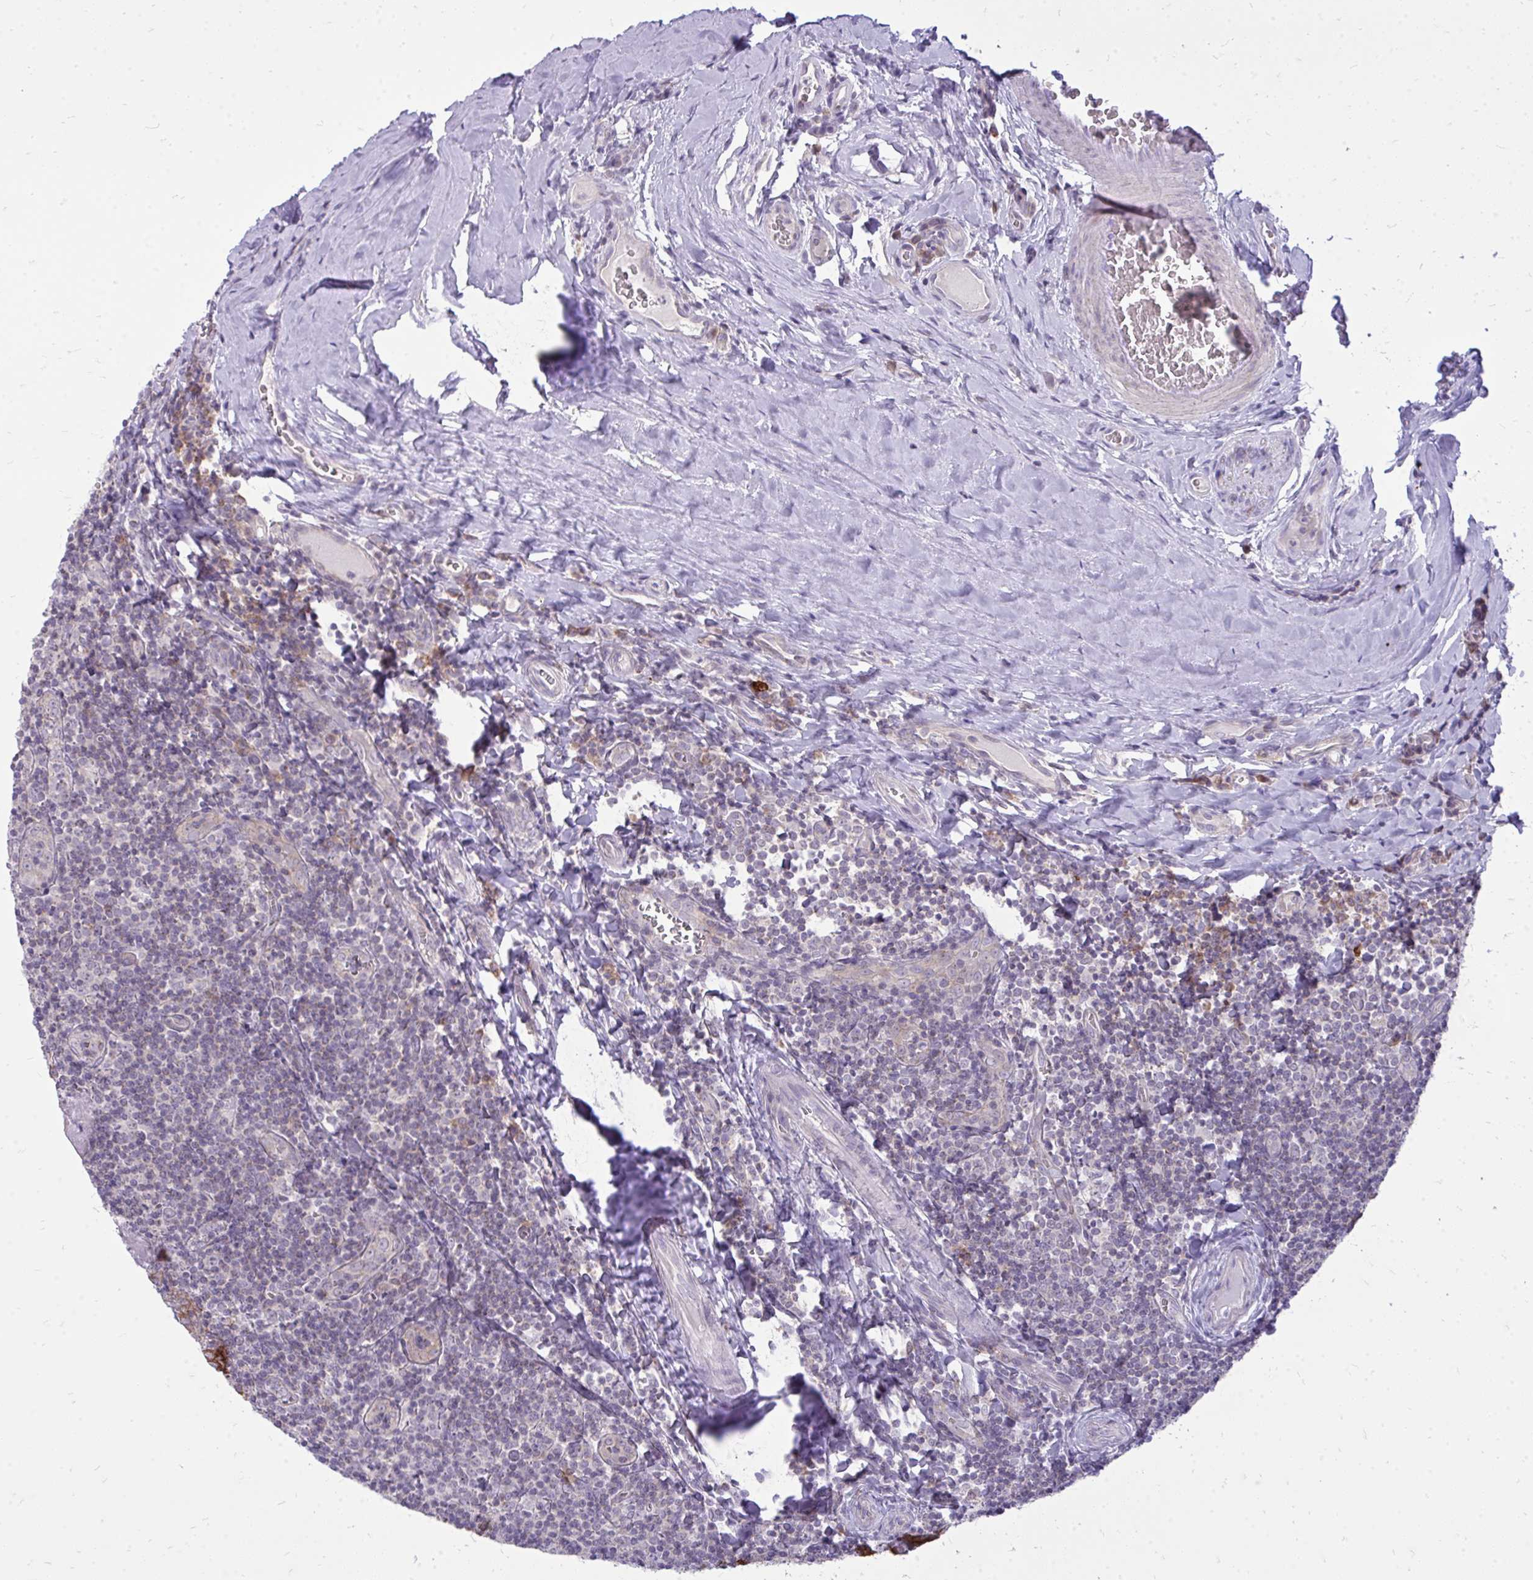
{"staining": {"intensity": "negative", "quantity": "none", "location": "none"}, "tissue": "tonsil", "cell_type": "Germinal center cells", "image_type": "normal", "snomed": [{"axis": "morphology", "description": "Normal tissue, NOS"}, {"axis": "morphology", "description": "Inflammation, NOS"}, {"axis": "topography", "description": "Tonsil"}], "caption": "DAB (3,3'-diaminobenzidine) immunohistochemical staining of unremarkable human tonsil exhibits no significant staining in germinal center cells.", "gene": "SPTBN2", "patient": {"sex": "female", "age": 31}}